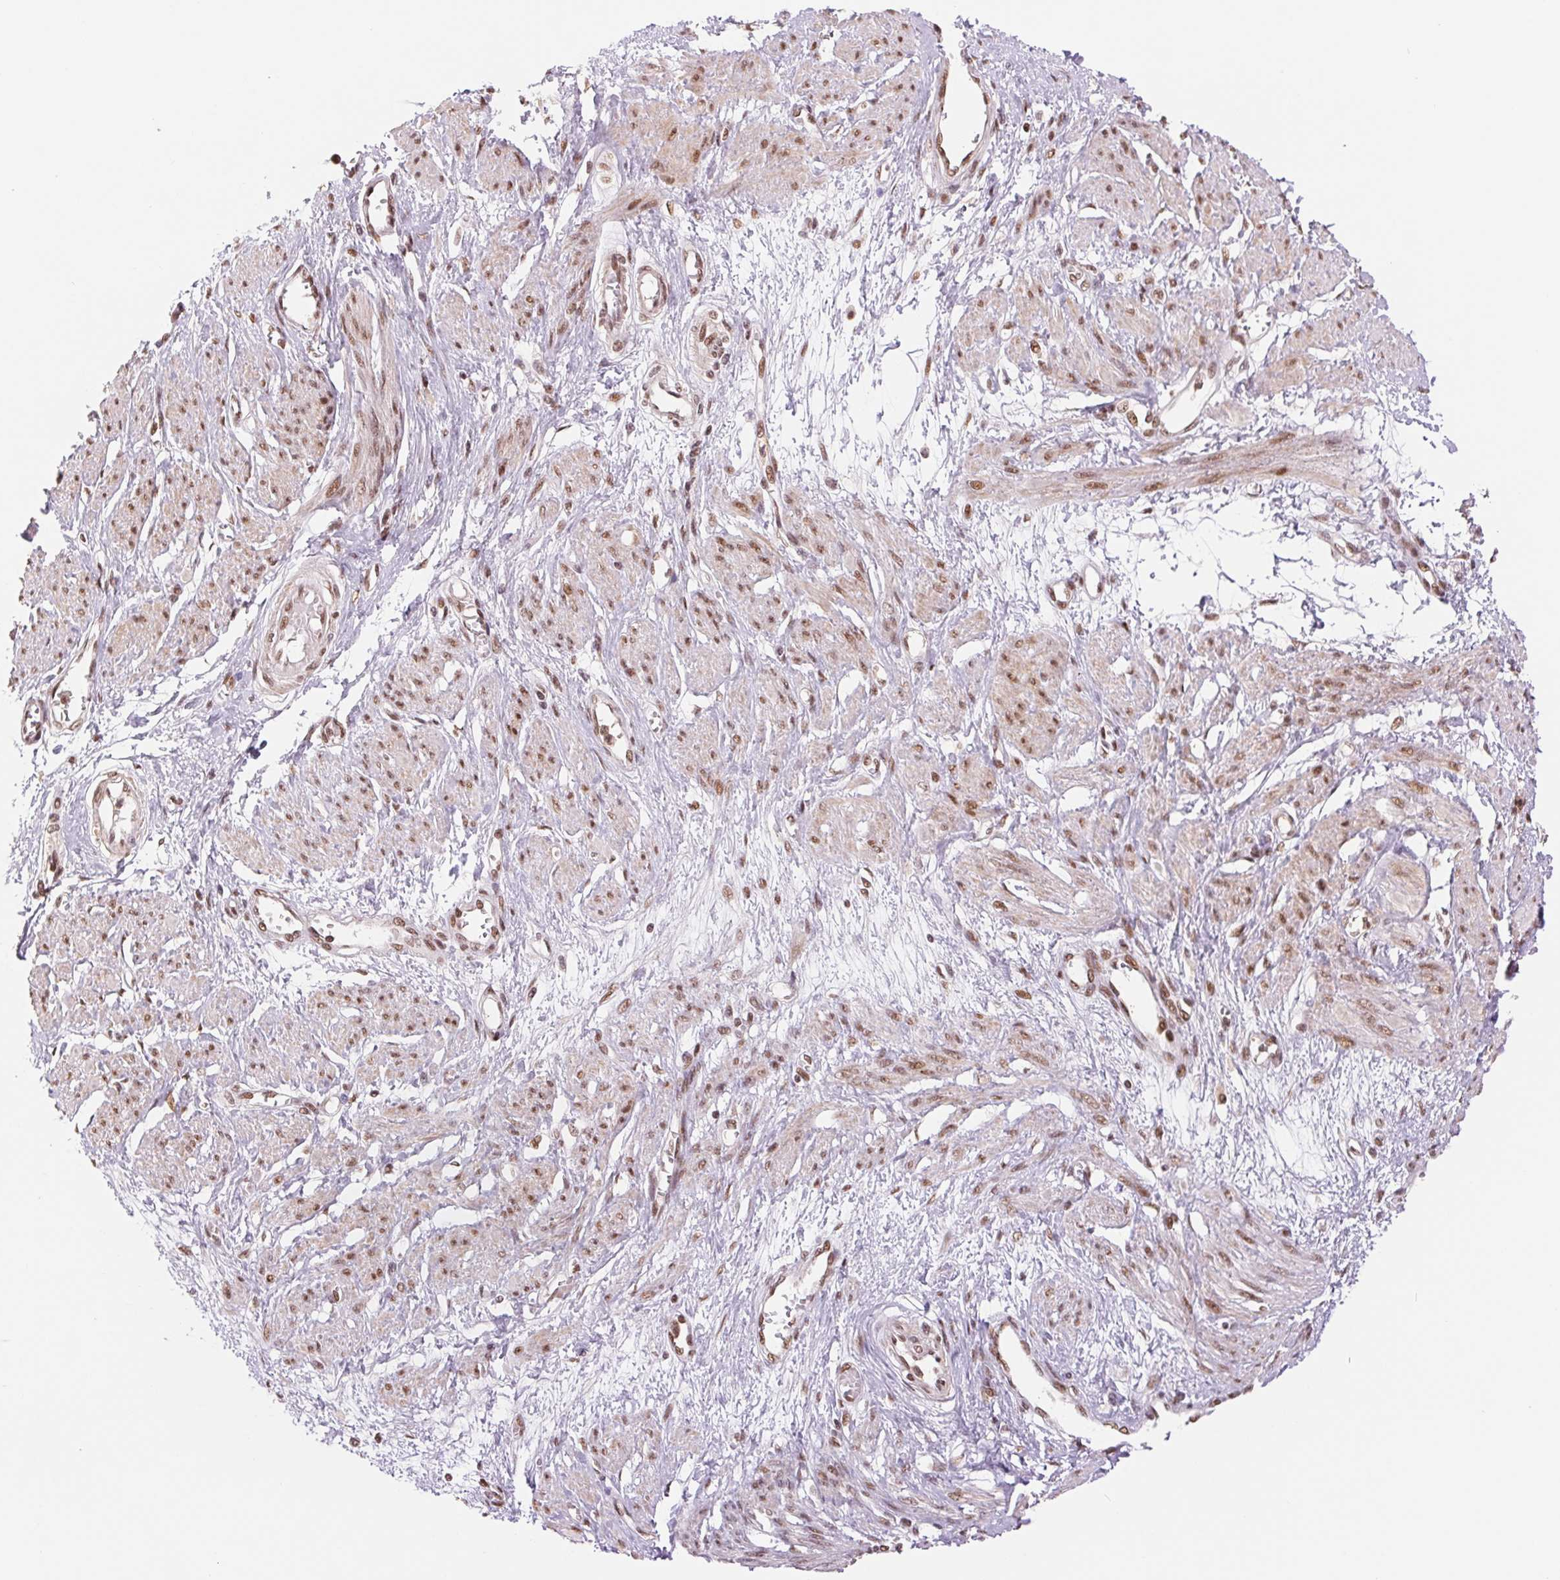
{"staining": {"intensity": "moderate", "quantity": ">75%", "location": "cytoplasmic/membranous,nuclear"}, "tissue": "smooth muscle", "cell_type": "Smooth muscle cells", "image_type": "normal", "snomed": [{"axis": "morphology", "description": "Normal tissue, NOS"}, {"axis": "topography", "description": "Smooth muscle"}, {"axis": "topography", "description": "Uterus"}], "caption": "Immunohistochemical staining of benign smooth muscle displays moderate cytoplasmic/membranous,nuclear protein positivity in about >75% of smooth muscle cells.", "gene": "SREK1", "patient": {"sex": "female", "age": 39}}